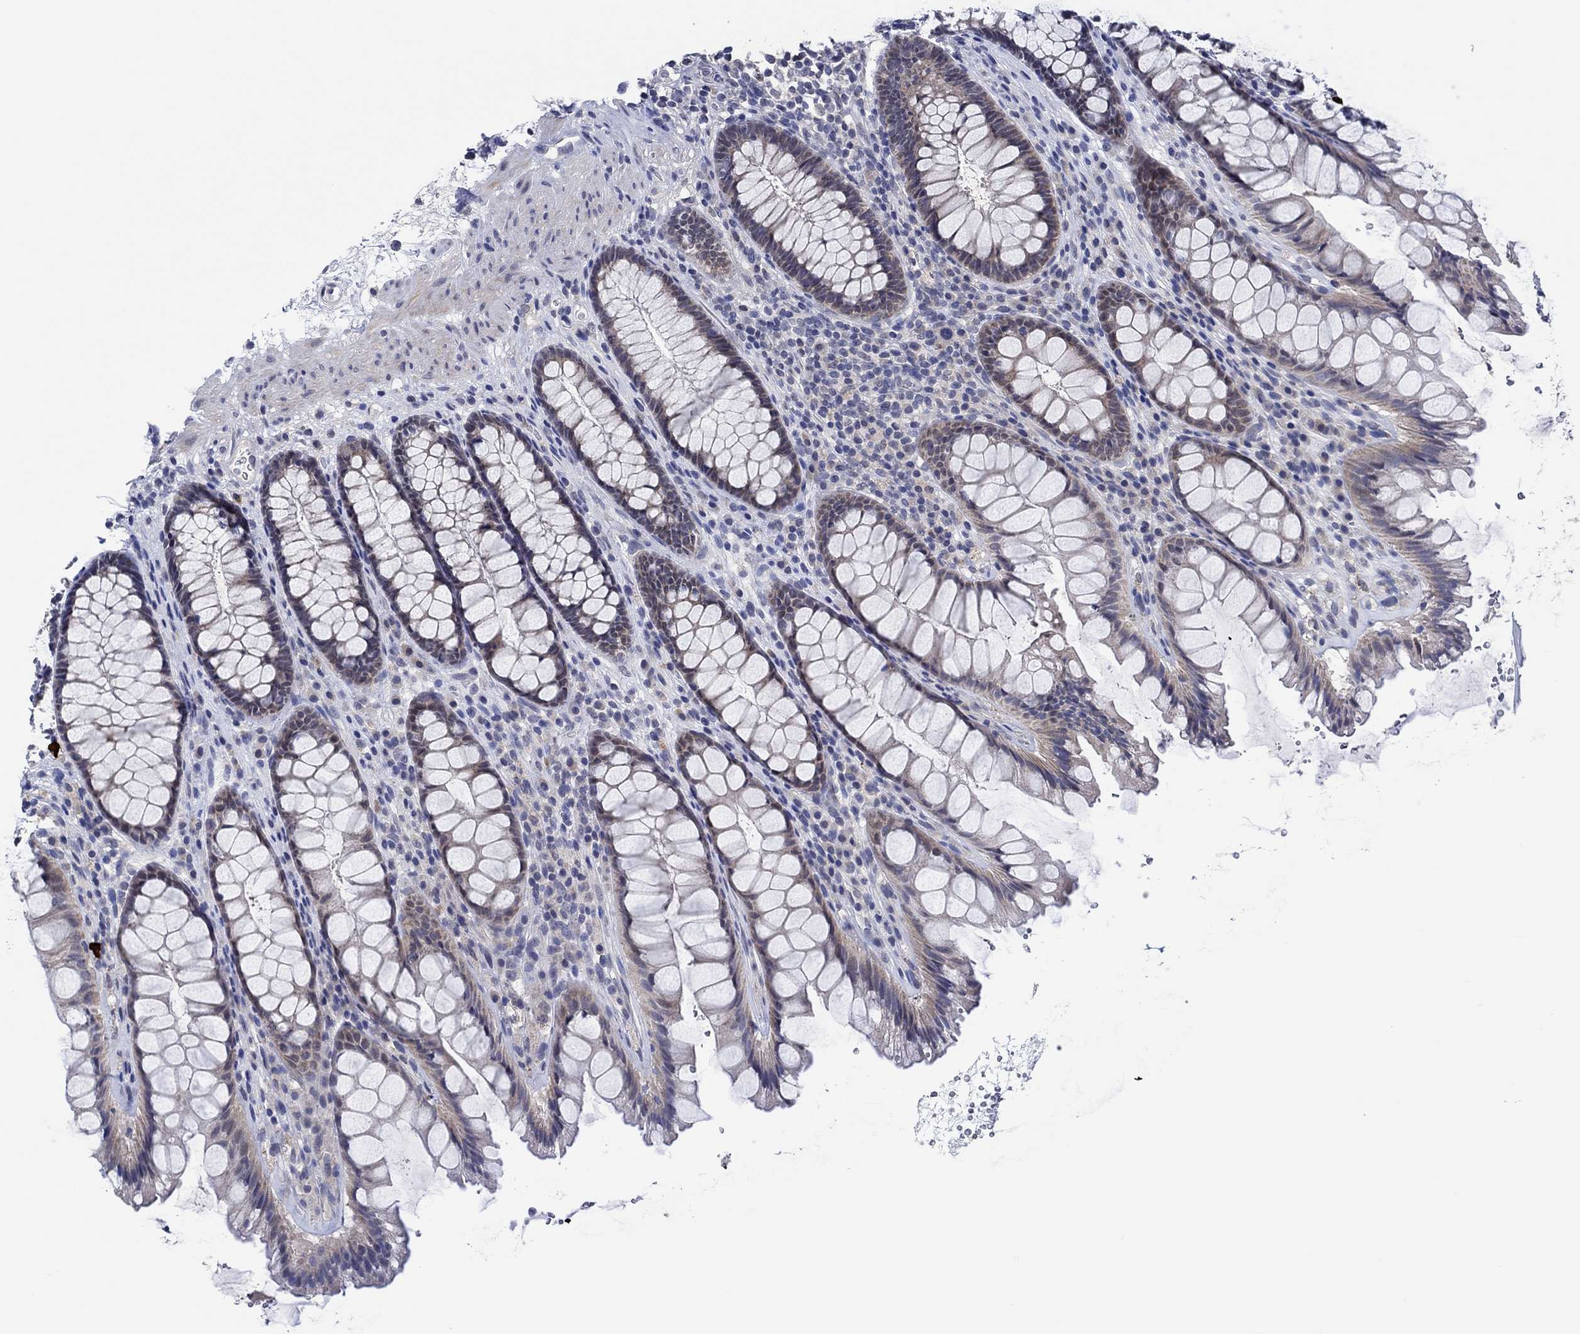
{"staining": {"intensity": "weak", "quantity": "25%-75%", "location": "cytoplasmic/membranous"}, "tissue": "rectum", "cell_type": "Glandular cells", "image_type": "normal", "snomed": [{"axis": "morphology", "description": "Normal tissue, NOS"}, {"axis": "topography", "description": "Rectum"}], "caption": "Protein expression by immunohistochemistry (IHC) shows weak cytoplasmic/membranous staining in about 25%-75% of glandular cells in unremarkable rectum. (brown staining indicates protein expression, while blue staining denotes nuclei).", "gene": "PRRT3", "patient": {"sex": "male", "age": 72}}